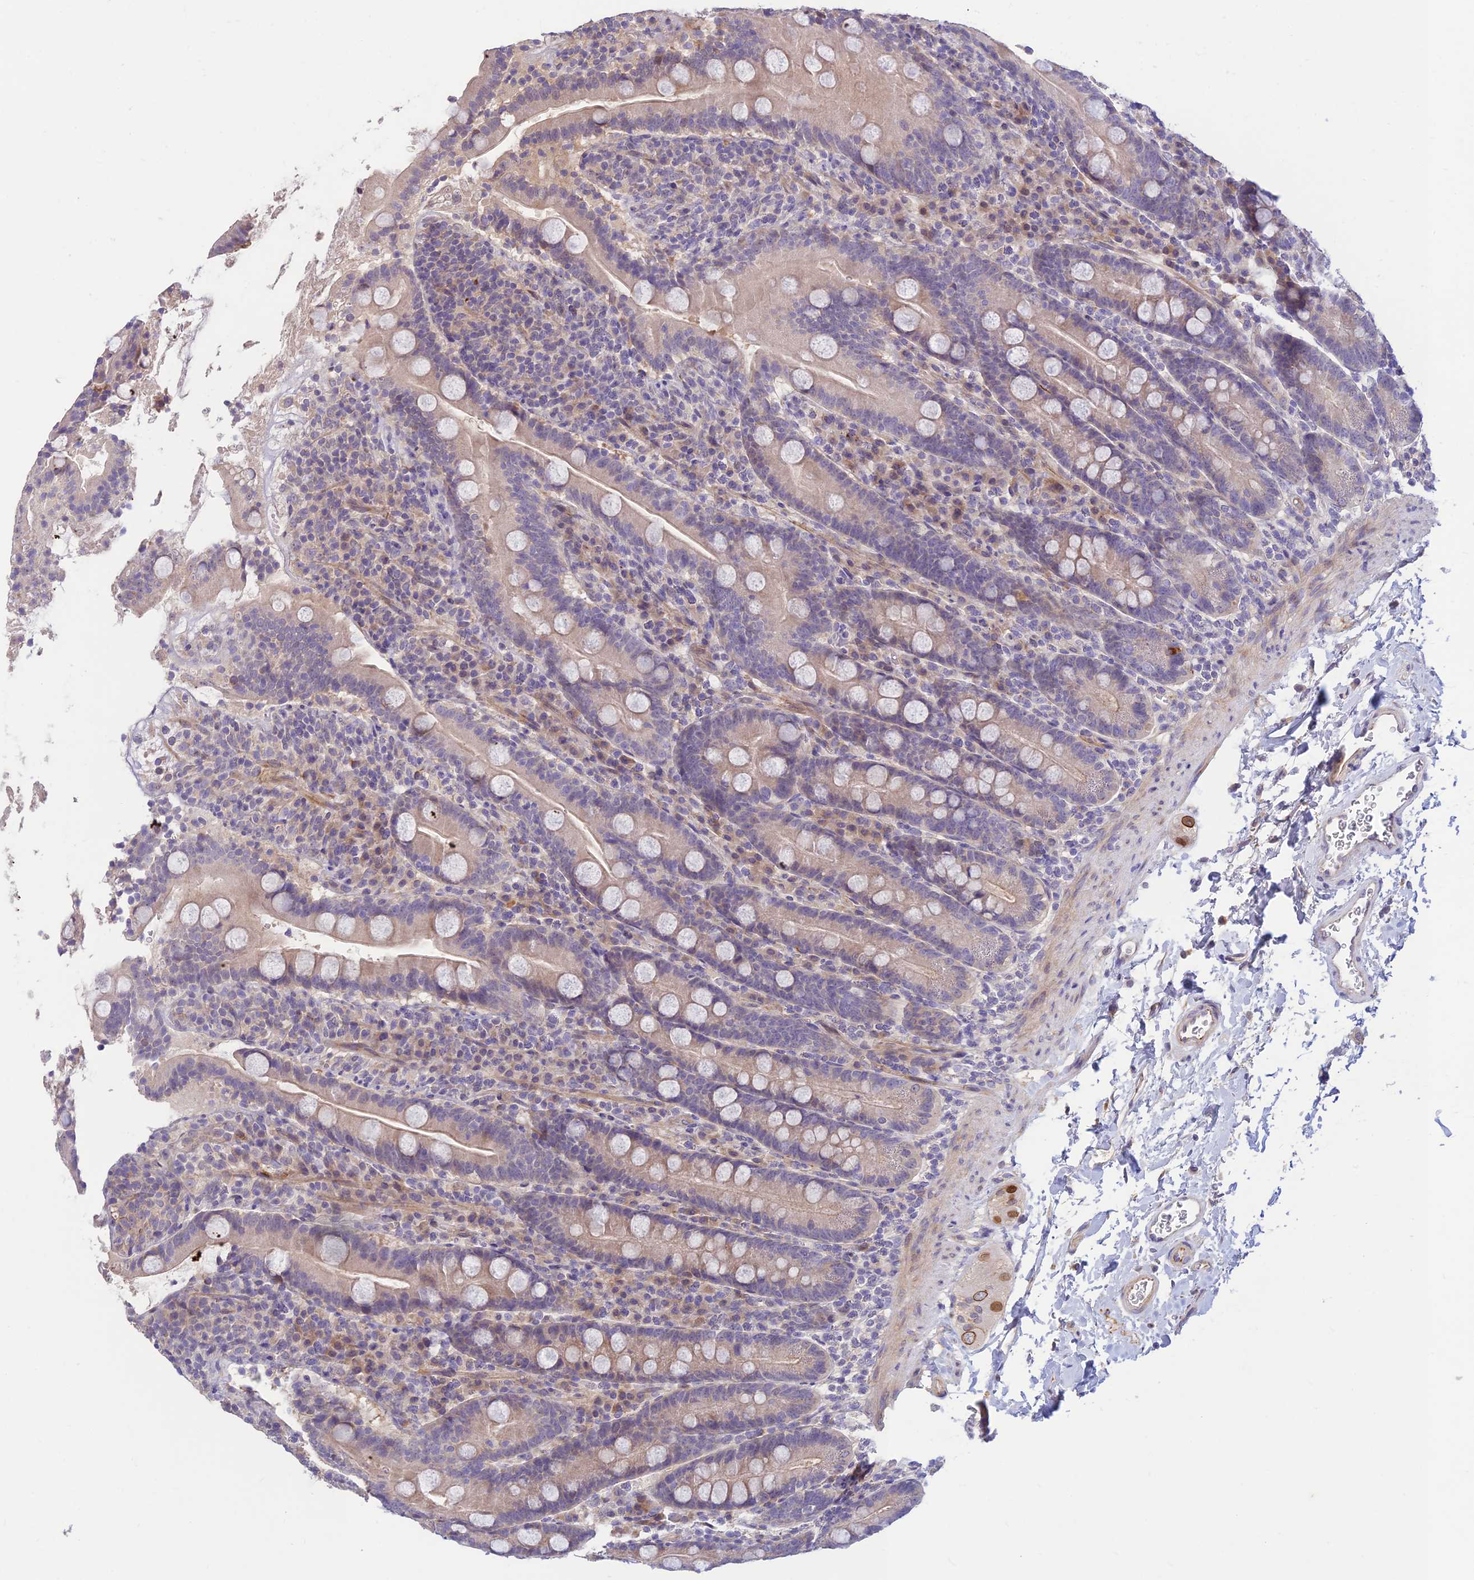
{"staining": {"intensity": "negative", "quantity": "none", "location": "none"}, "tissue": "duodenum", "cell_type": "Glandular cells", "image_type": "normal", "snomed": [{"axis": "morphology", "description": "Normal tissue, NOS"}, {"axis": "topography", "description": "Duodenum"}], "caption": "Immunohistochemistry of unremarkable human duodenum reveals no positivity in glandular cells.", "gene": "ST8SIA5", "patient": {"sex": "male", "age": 35}}